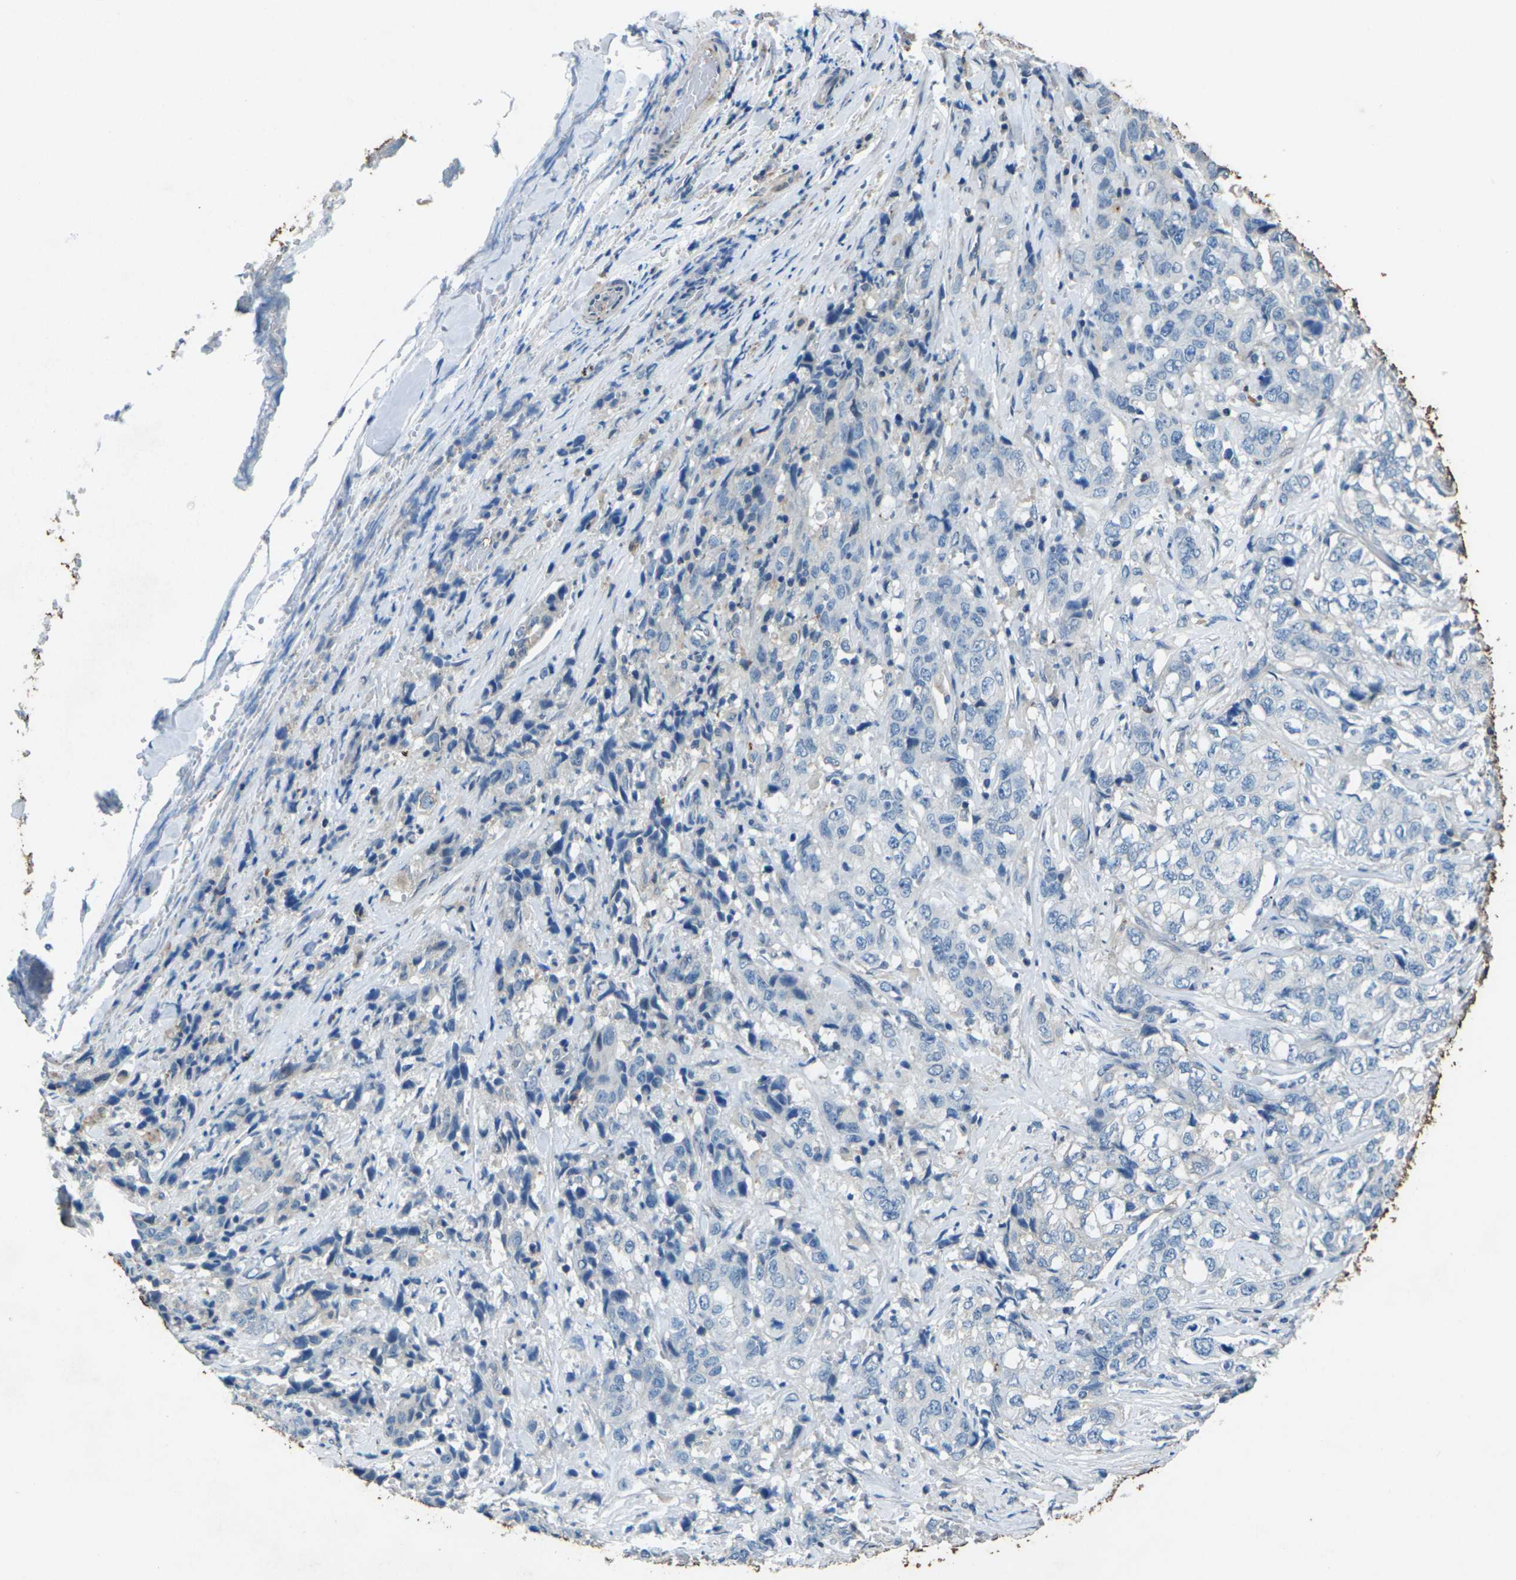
{"staining": {"intensity": "negative", "quantity": "none", "location": "none"}, "tissue": "stomach cancer", "cell_type": "Tumor cells", "image_type": "cancer", "snomed": [{"axis": "morphology", "description": "Adenocarcinoma, NOS"}, {"axis": "topography", "description": "Stomach"}], "caption": "Stomach cancer was stained to show a protein in brown. There is no significant positivity in tumor cells.", "gene": "SIGLEC14", "patient": {"sex": "male", "age": 48}}